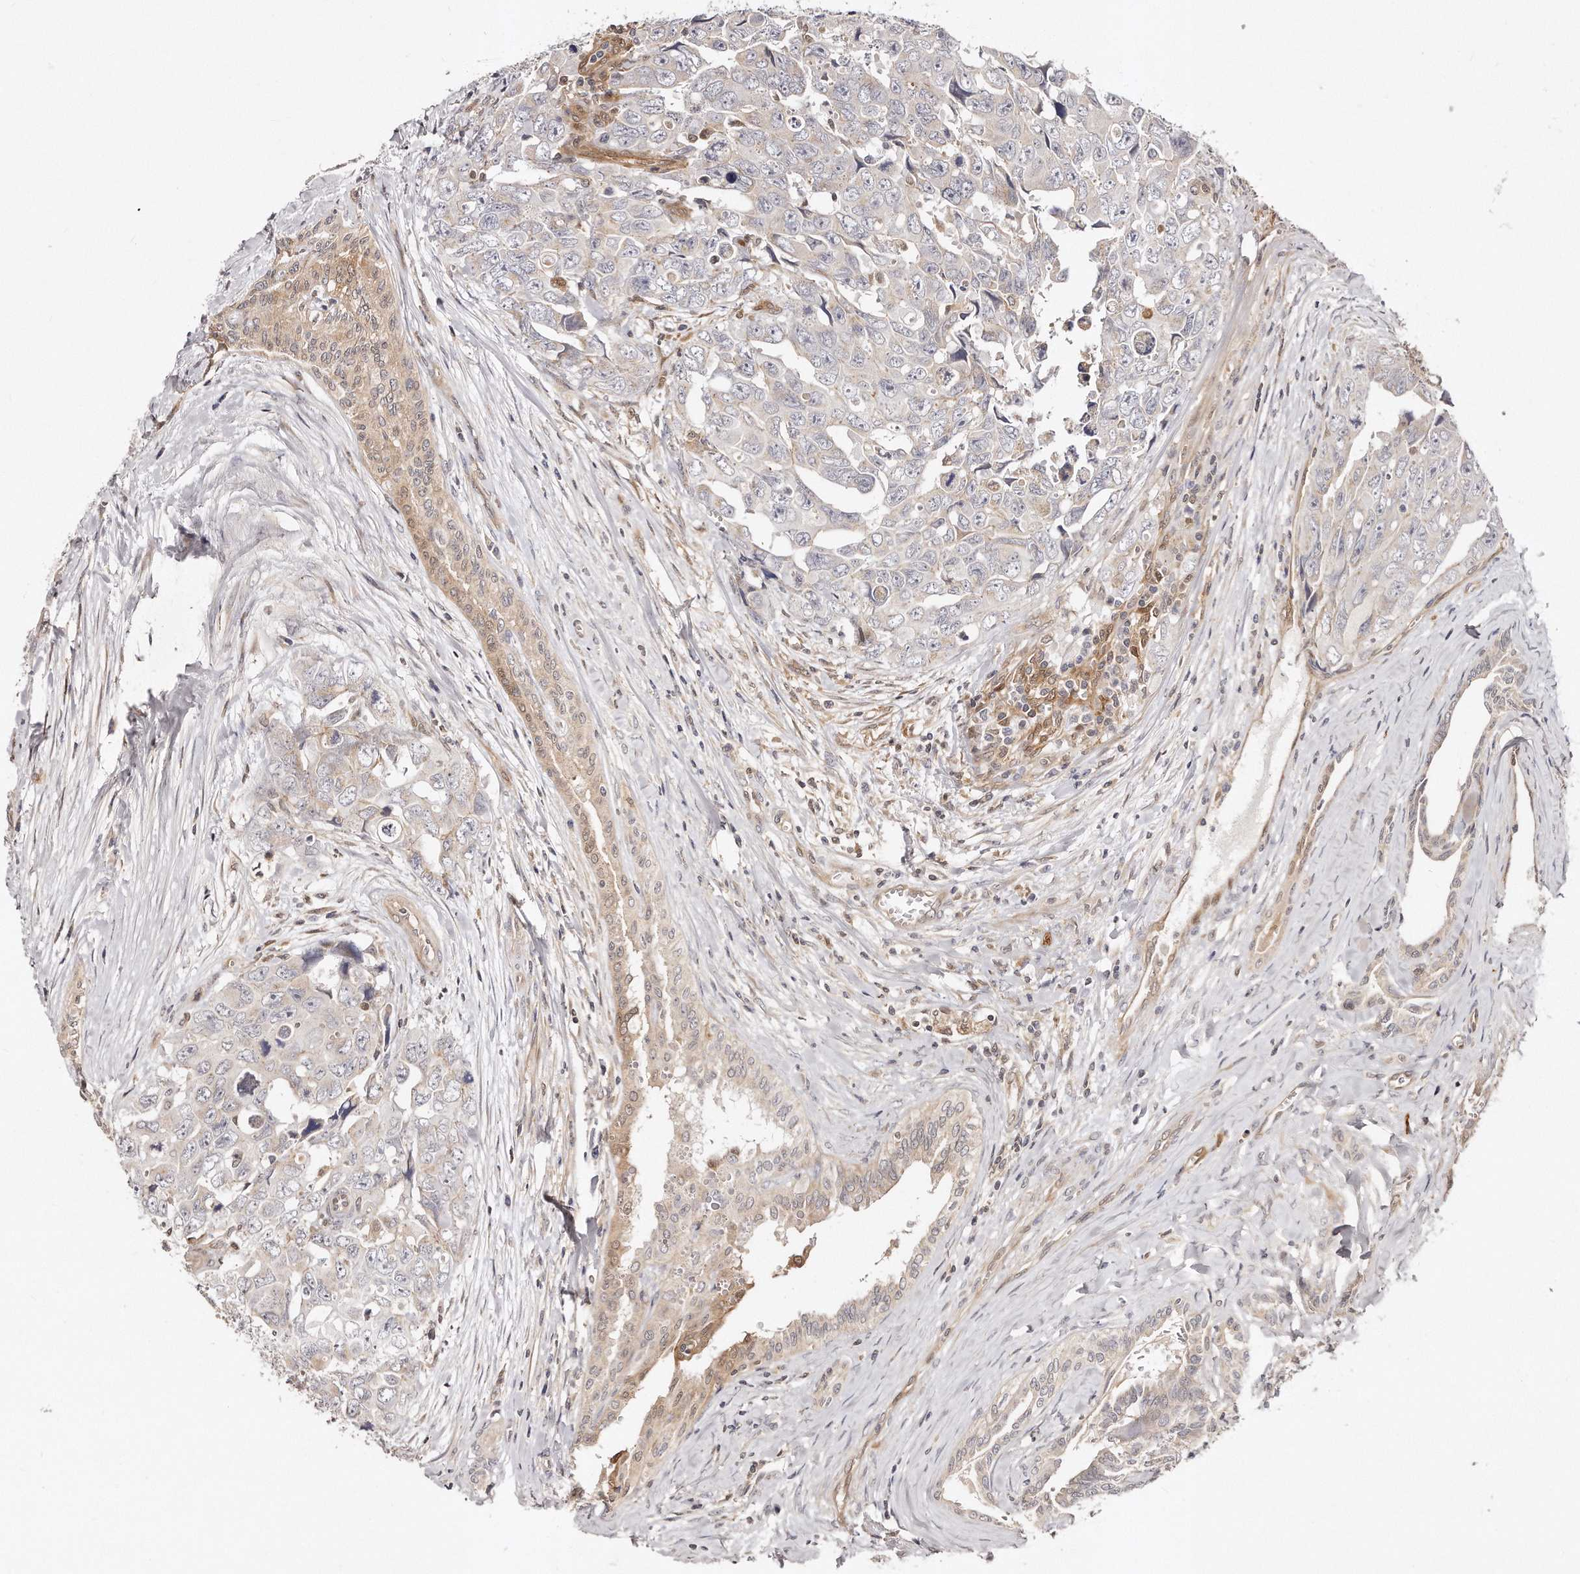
{"staining": {"intensity": "negative", "quantity": "none", "location": "none"}, "tissue": "testis cancer", "cell_type": "Tumor cells", "image_type": "cancer", "snomed": [{"axis": "morphology", "description": "Carcinoma, Embryonal, NOS"}, {"axis": "topography", "description": "Testis"}], "caption": "Immunohistochemistry (IHC) of human testis embryonal carcinoma reveals no expression in tumor cells. Nuclei are stained in blue.", "gene": "GBP4", "patient": {"sex": "male", "age": 28}}